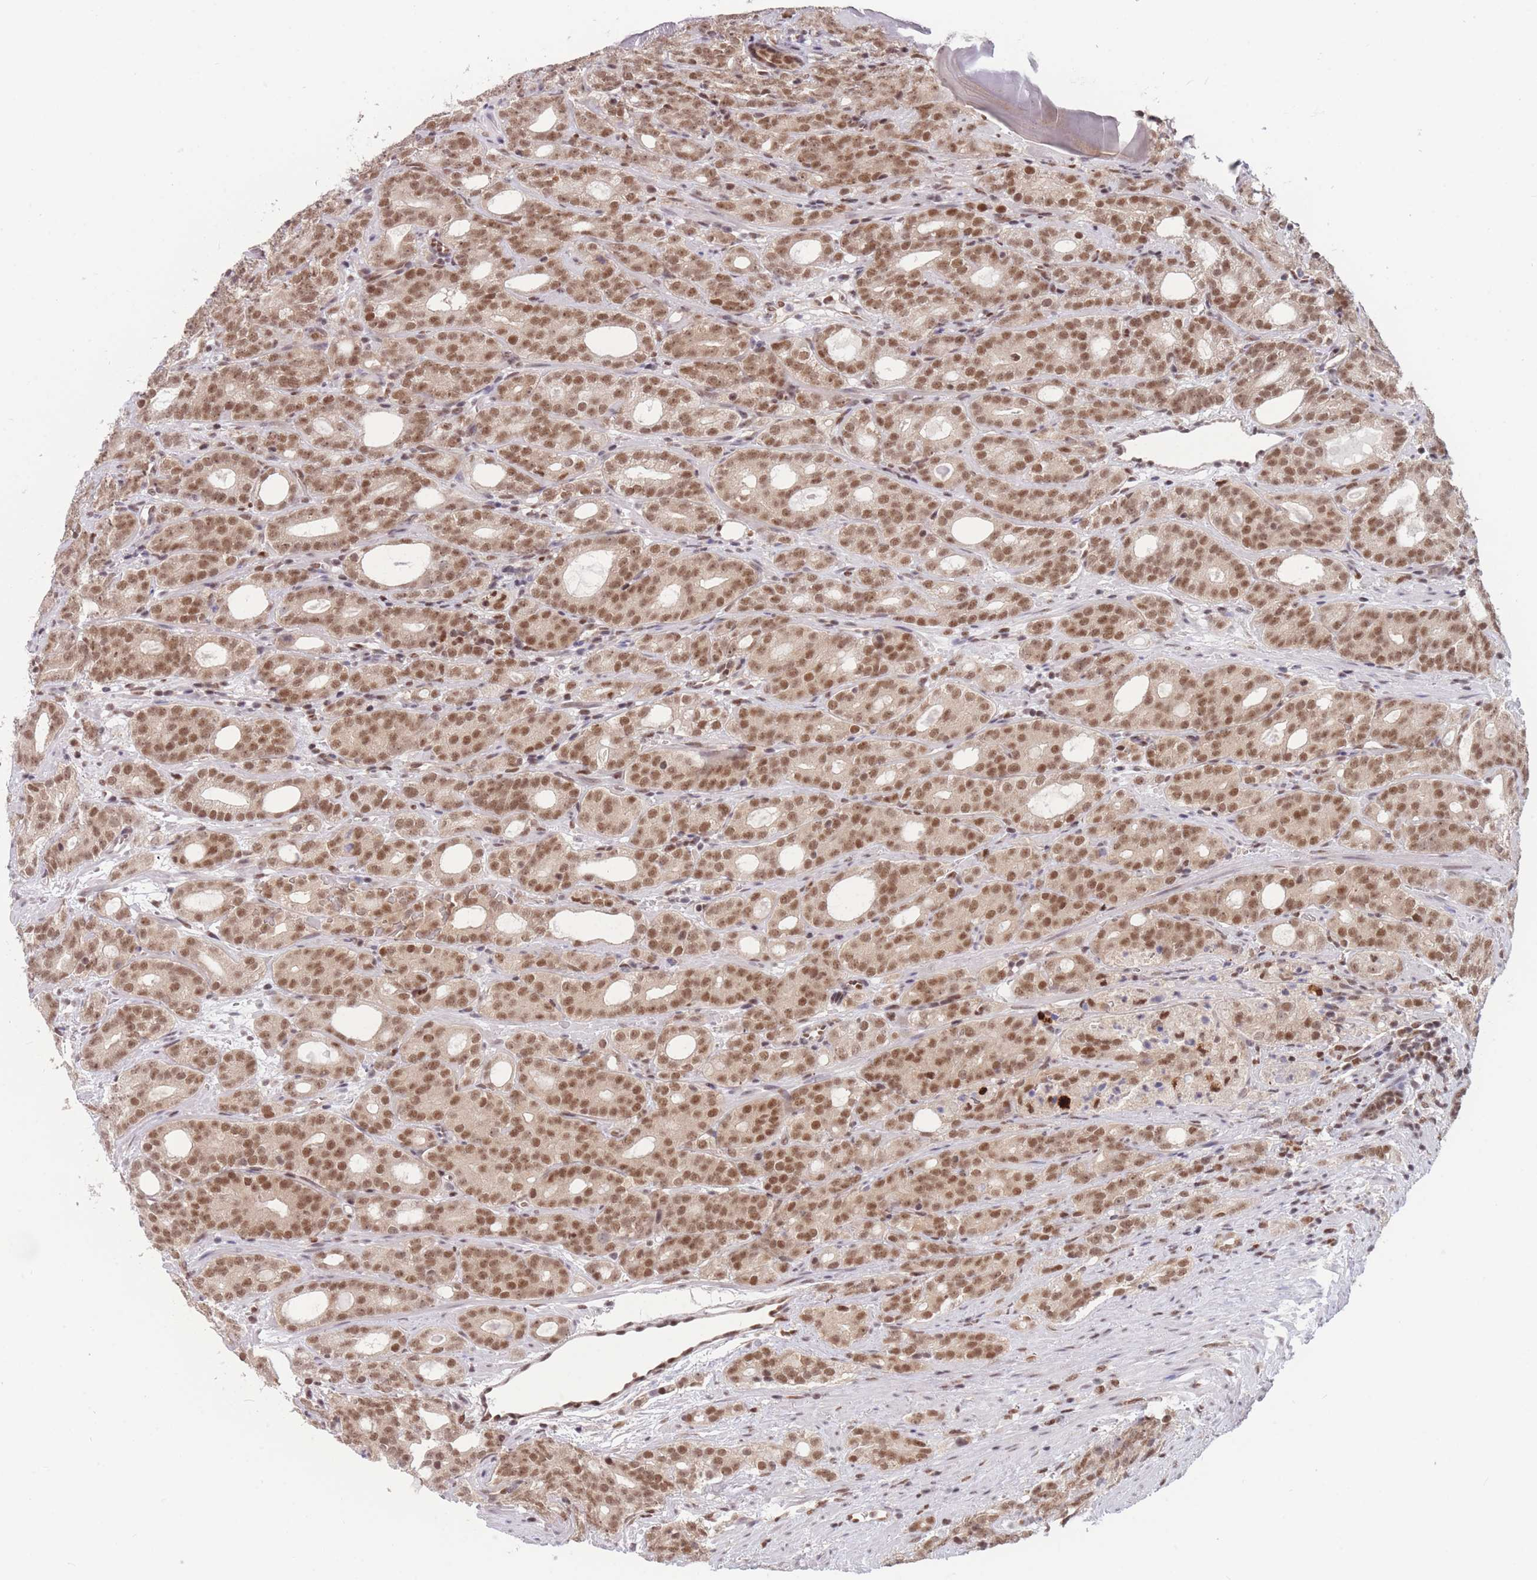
{"staining": {"intensity": "moderate", "quantity": ">75%", "location": "nuclear"}, "tissue": "prostate cancer", "cell_type": "Tumor cells", "image_type": "cancer", "snomed": [{"axis": "morphology", "description": "Adenocarcinoma, High grade"}, {"axis": "topography", "description": "Prostate"}], "caption": "Protein staining of prostate cancer tissue shows moderate nuclear expression in about >75% of tumor cells.", "gene": "SMAD9", "patient": {"sex": "male", "age": 64}}